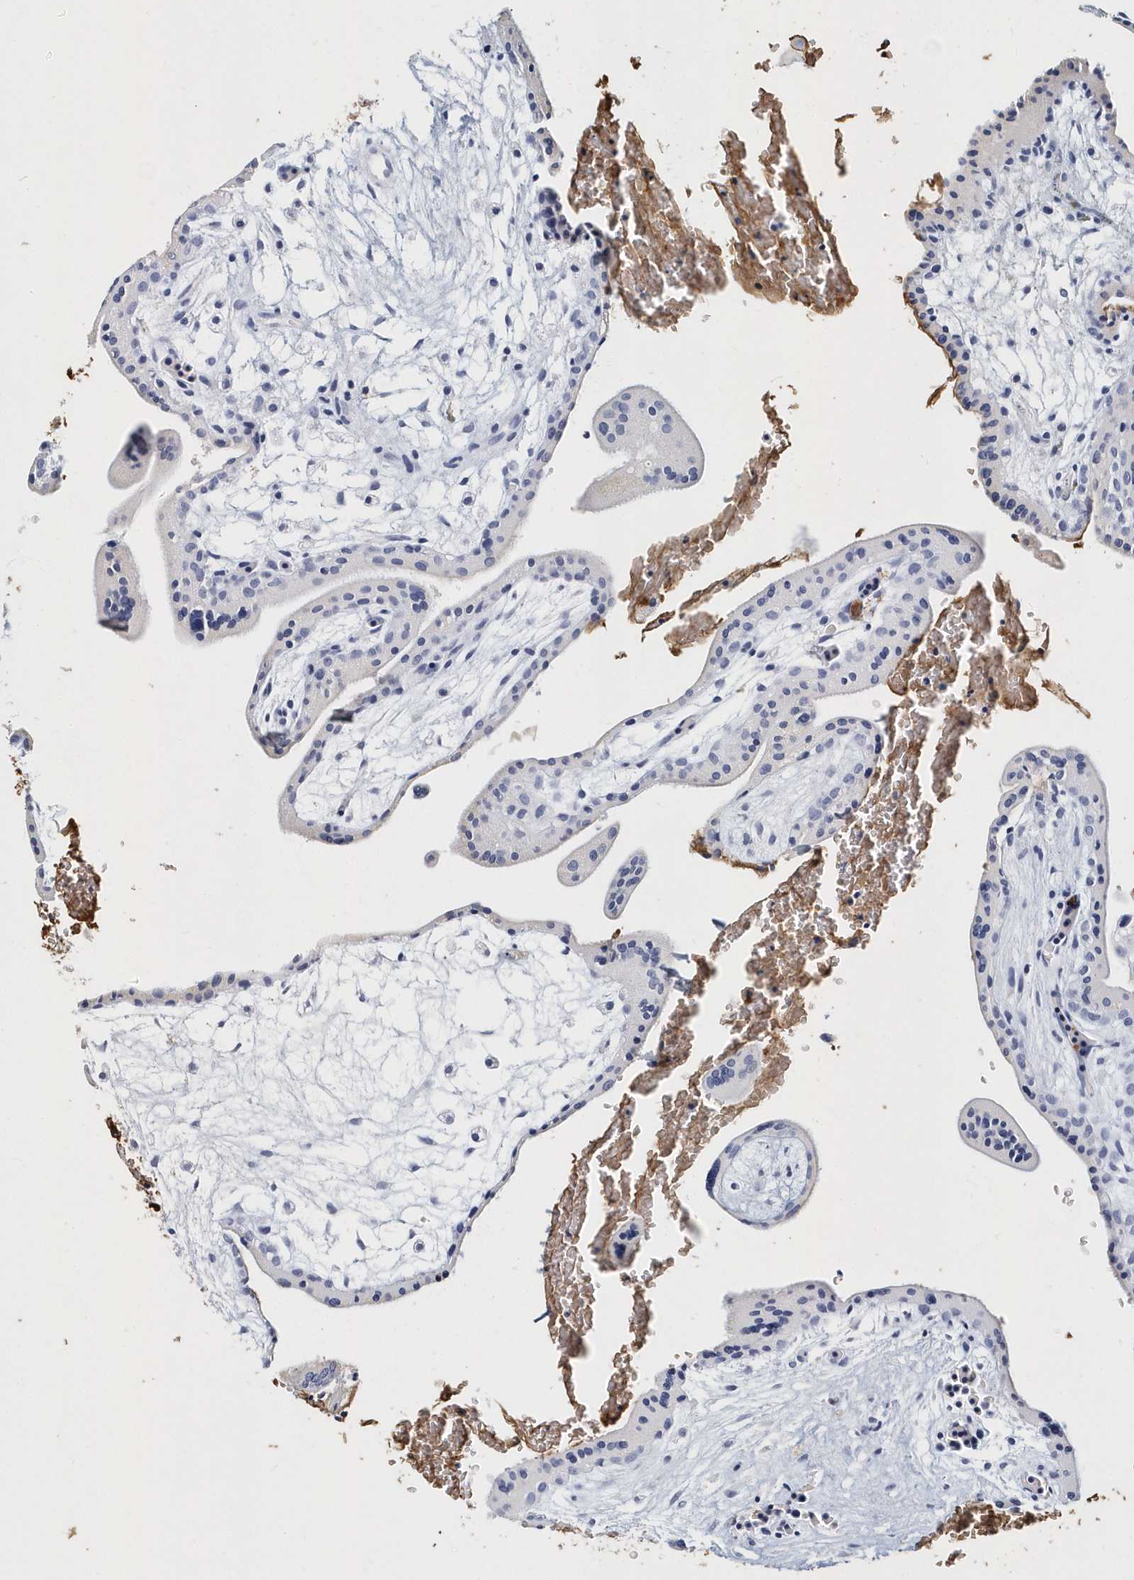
{"staining": {"intensity": "negative", "quantity": "none", "location": "none"}, "tissue": "placenta", "cell_type": "Decidual cells", "image_type": "normal", "snomed": [{"axis": "morphology", "description": "Normal tissue, NOS"}, {"axis": "topography", "description": "Placenta"}], "caption": "Decidual cells show no significant protein positivity in benign placenta. Nuclei are stained in blue.", "gene": "ITGA2B", "patient": {"sex": "female", "age": 35}}